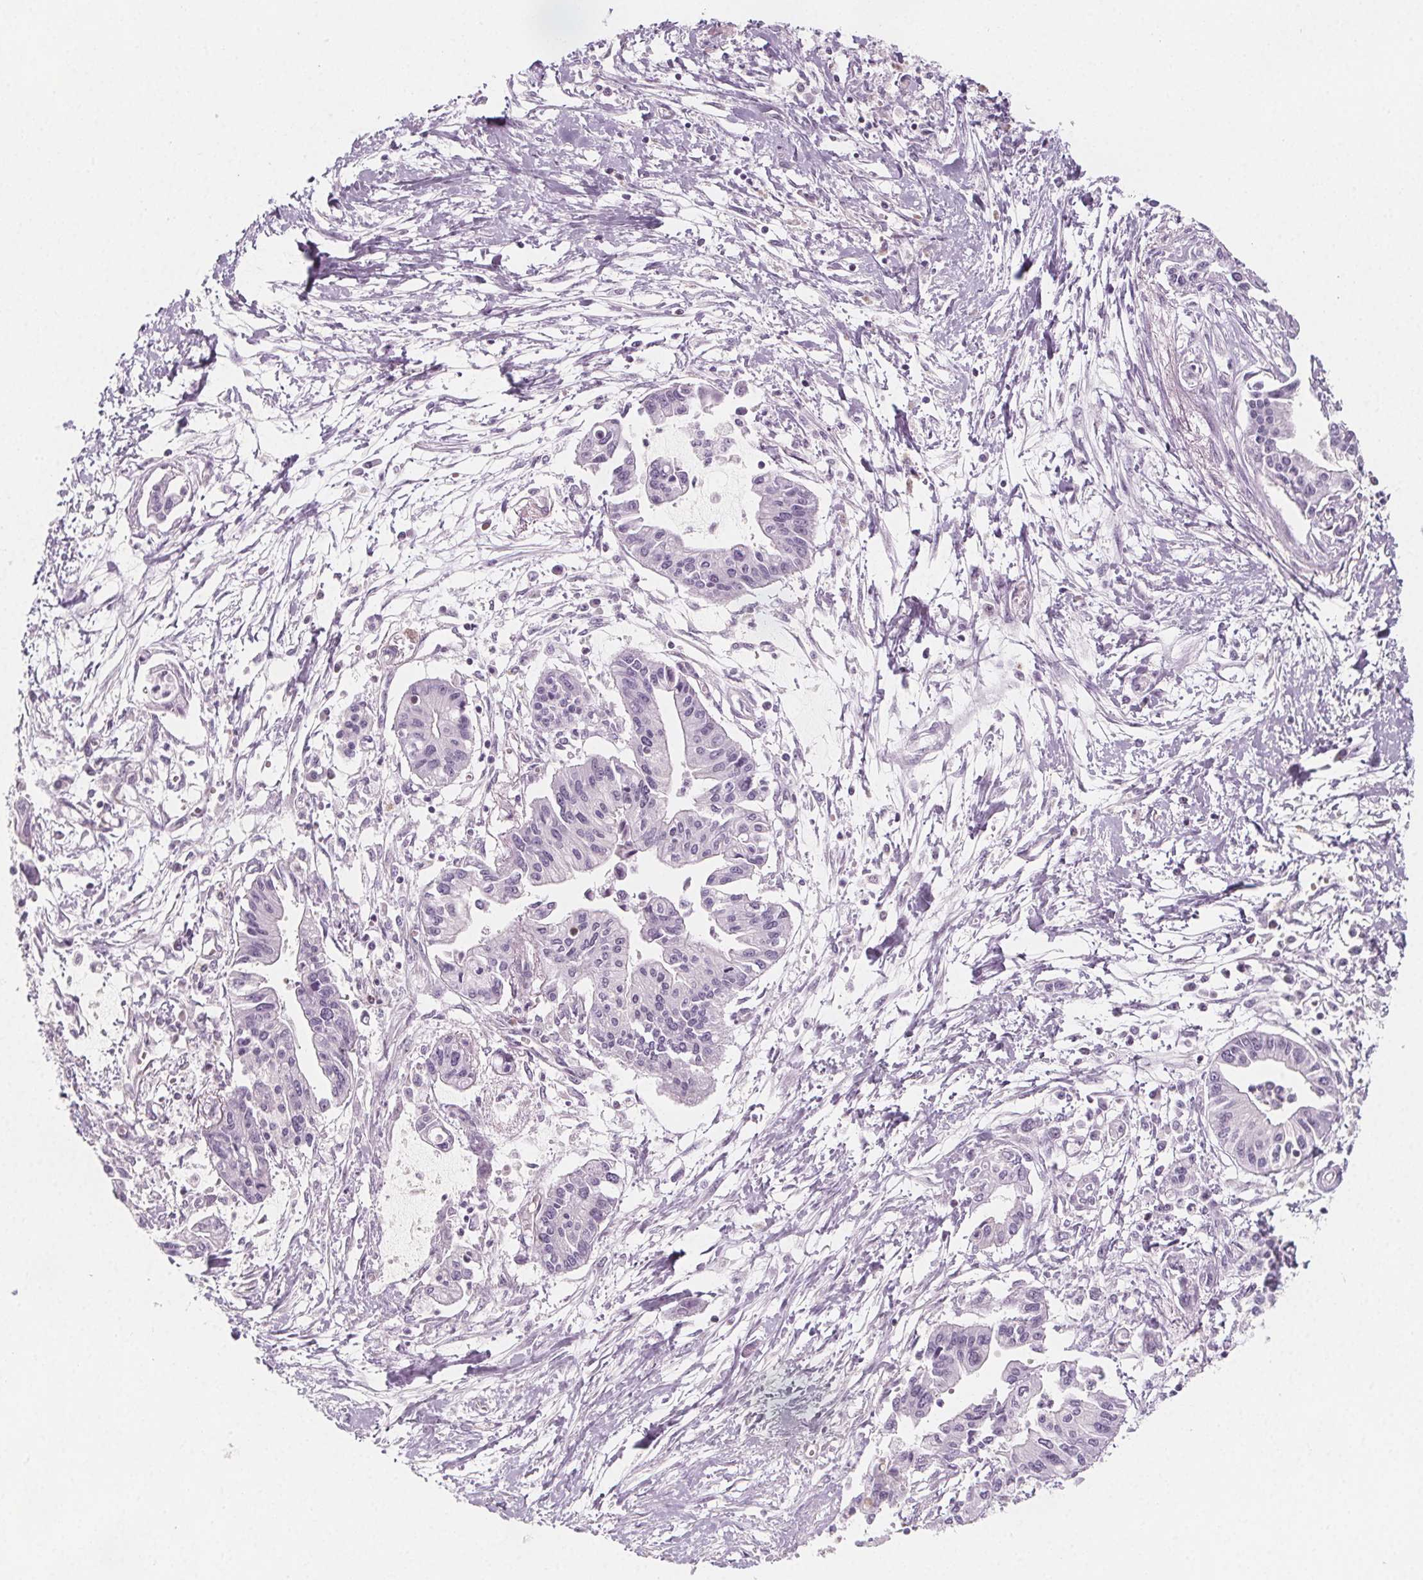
{"staining": {"intensity": "negative", "quantity": "none", "location": "none"}, "tissue": "pancreatic cancer", "cell_type": "Tumor cells", "image_type": "cancer", "snomed": [{"axis": "morphology", "description": "Adenocarcinoma, NOS"}, {"axis": "topography", "description": "Pancreas"}], "caption": "Protein analysis of pancreatic cancer exhibits no significant expression in tumor cells.", "gene": "IL17C", "patient": {"sex": "male", "age": 60}}